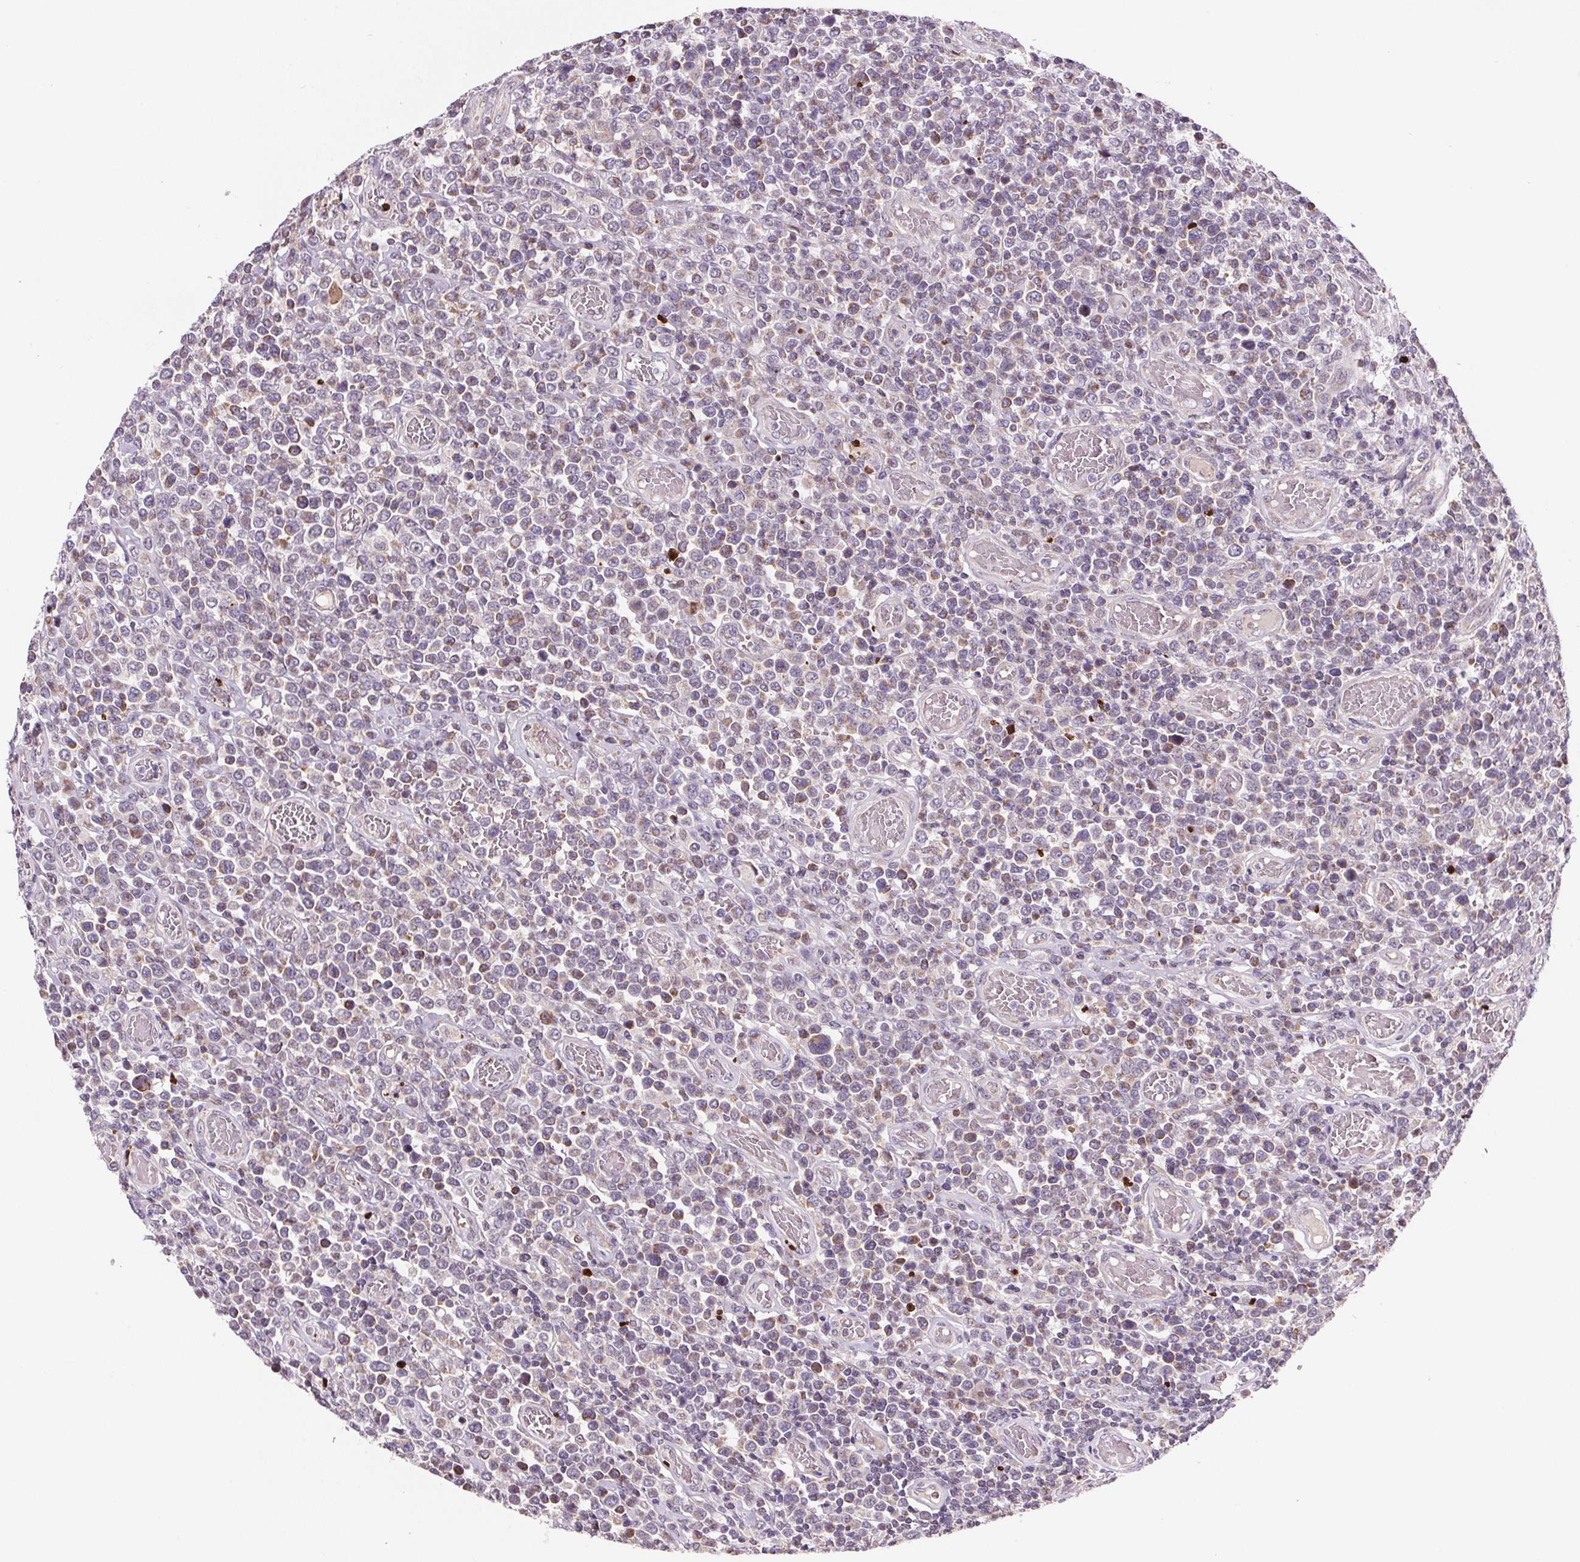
{"staining": {"intensity": "weak", "quantity": "25%-75%", "location": "cytoplasmic/membranous"}, "tissue": "lymphoma", "cell_type": "Tumor cells", "image_type": "cancer", "snomed": [{"axis": "morphology", "description": "Malignant lymphoma, non-Hodgkin's type, High grade"}, {"axis": "topography", "description": "Soft tissue"}], "caption": "The micrograph exhibits a brown stain indicating the presence of a protein in the cytoplasmic/membranous of tumor cells in high-grade malignant lymphoma, non-Hodgkin's type. (Brightfield microscopy of DAB IHC at high magnification).", "gene": "SUCLA2", "patient": {"sex": "female", "age": 56}}